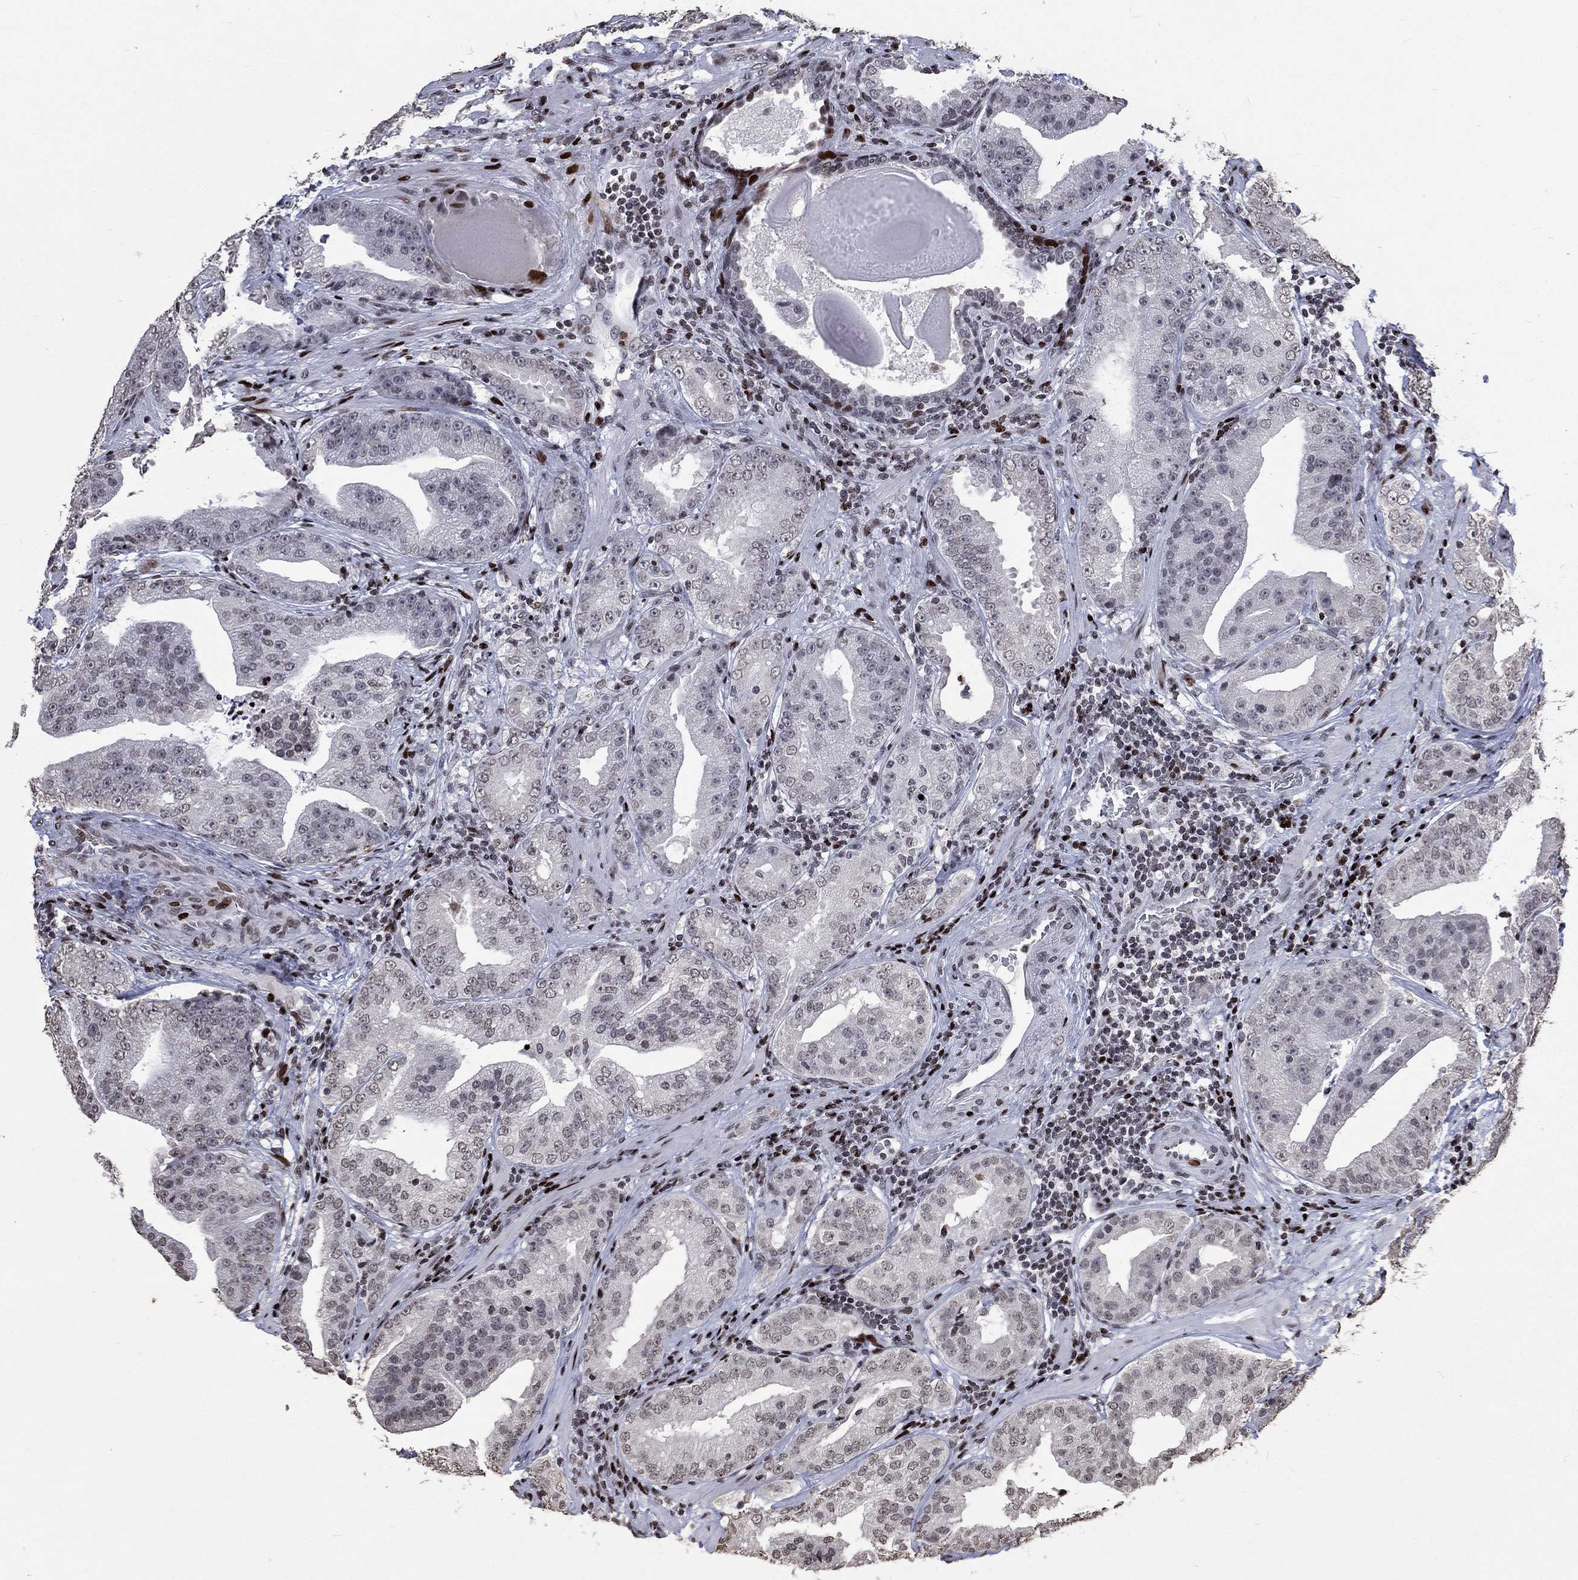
{"staining": {"intensity": "weak", "quantity": "<25%", "location": "nuclear"}, "tissue": "prostate cancer", "cell_type": "Tumor cells", "image_type": "cancer", "snomed": [{"axis": "morphology", "description": "Adenocarcinoma, Low grade"}, {"axis": "topography", "description": "Prostate"}], "caption": "The photomicrograph displays no staining of tumor cells in prostate cancer.", "gene": "SRSF3", "patient": {"sex": "male", "age": 62}}